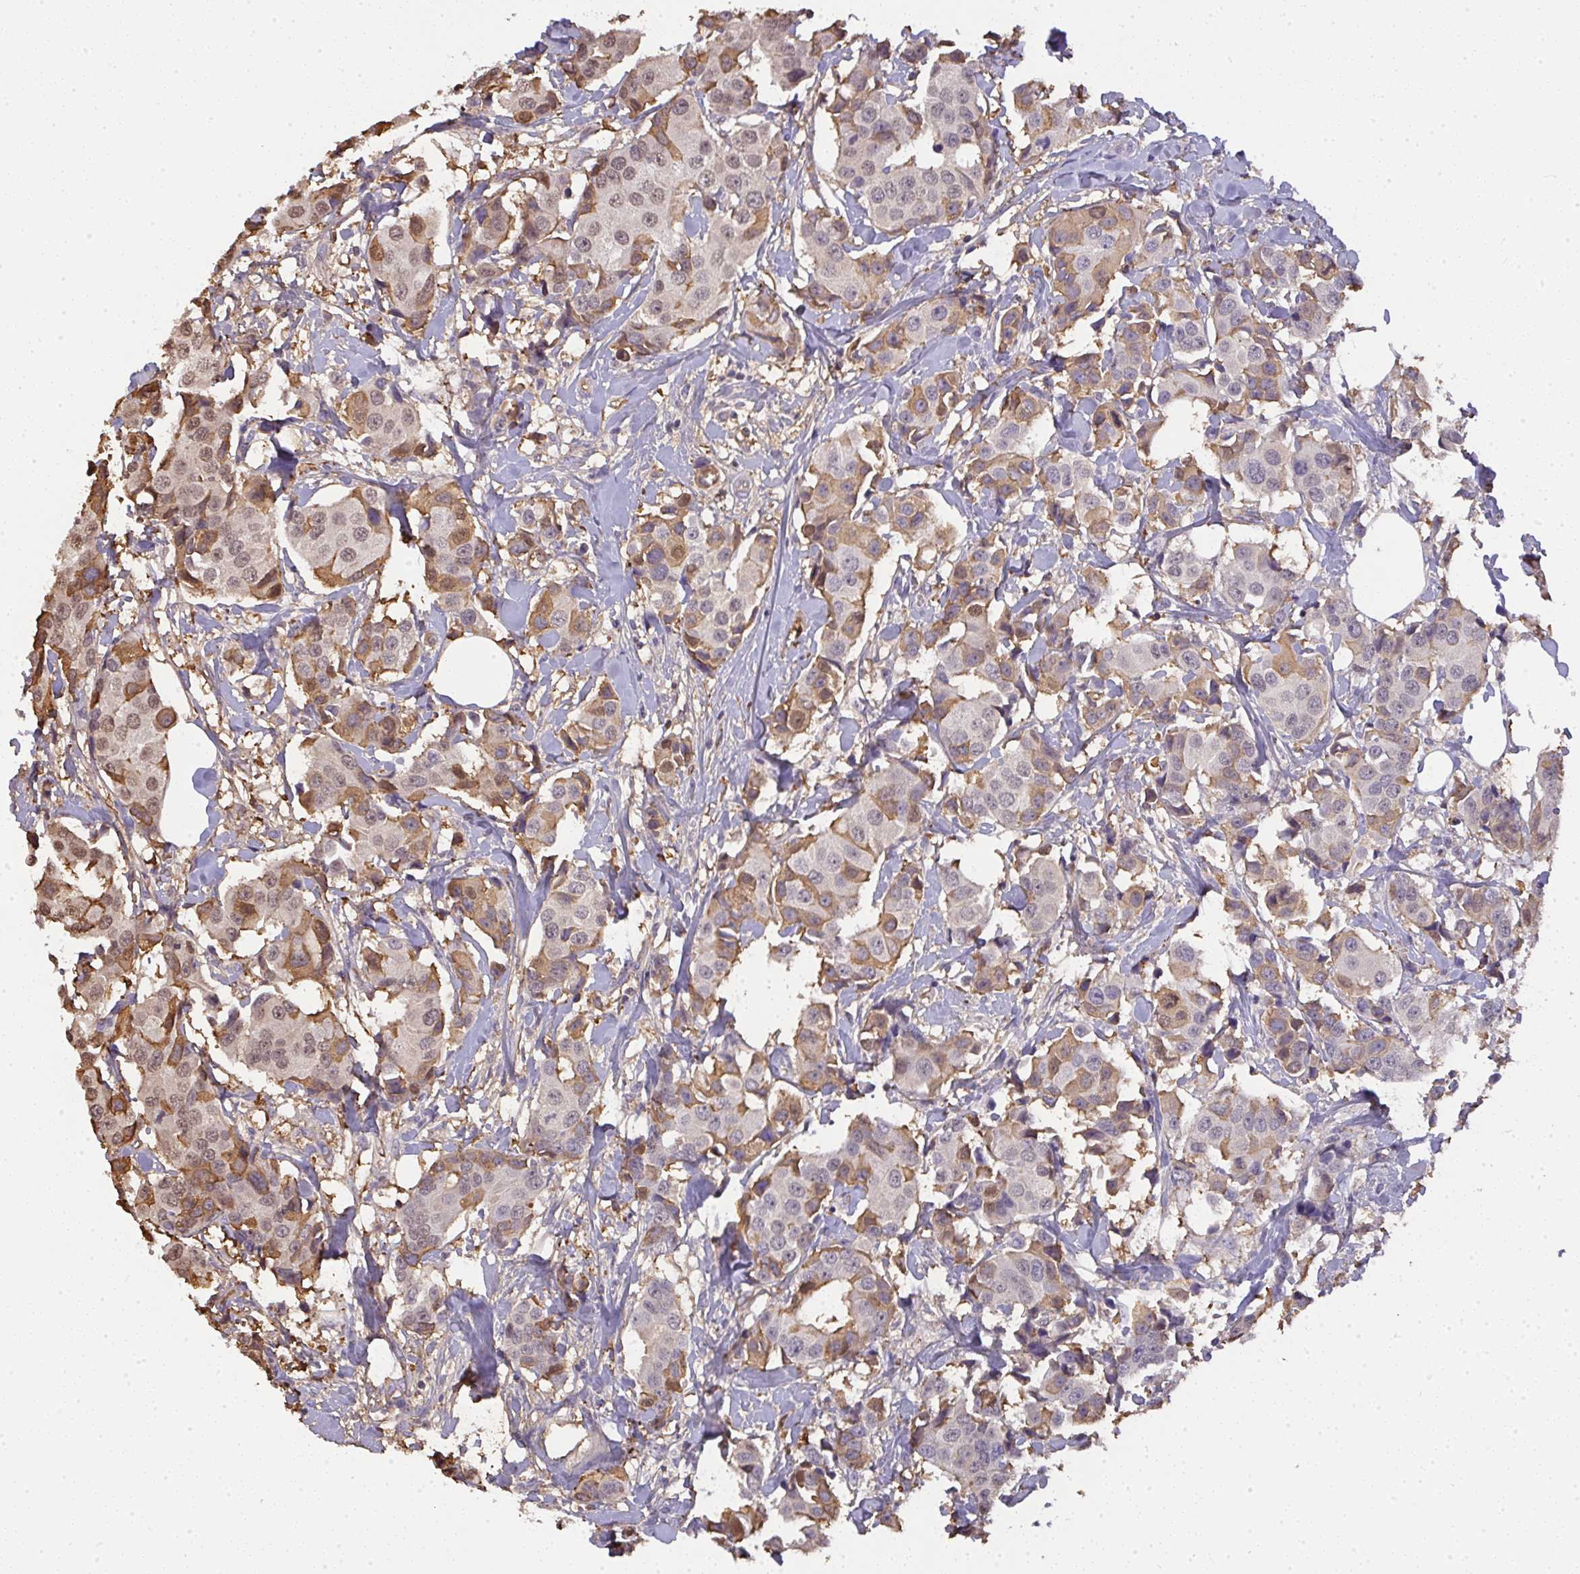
{"staining": {"intensity": "moderate", "quantity": "25%-75%", "location": "cytoplasmic/membranous,nuclear"}, "tissue": "breast cancer", "cell_type": "Tumor cells", "image_type": "cancer", "snomed": [{"axis": "morphology", "description": "Normal tissue, NOS"}, {"axis": "morphology", "description": "Duct carcinoma"}, {"axis": "topography", "description": "Breast"}], "caption": "This is an image of immunohistochemistry staining of intraductal carcinoma (breast), which shows moderate expression in the cytoplasmic/membranous and nuclear of tumor cells.", "gene": "SMYD5", "patient": {"sex": "female", "age": 39}}